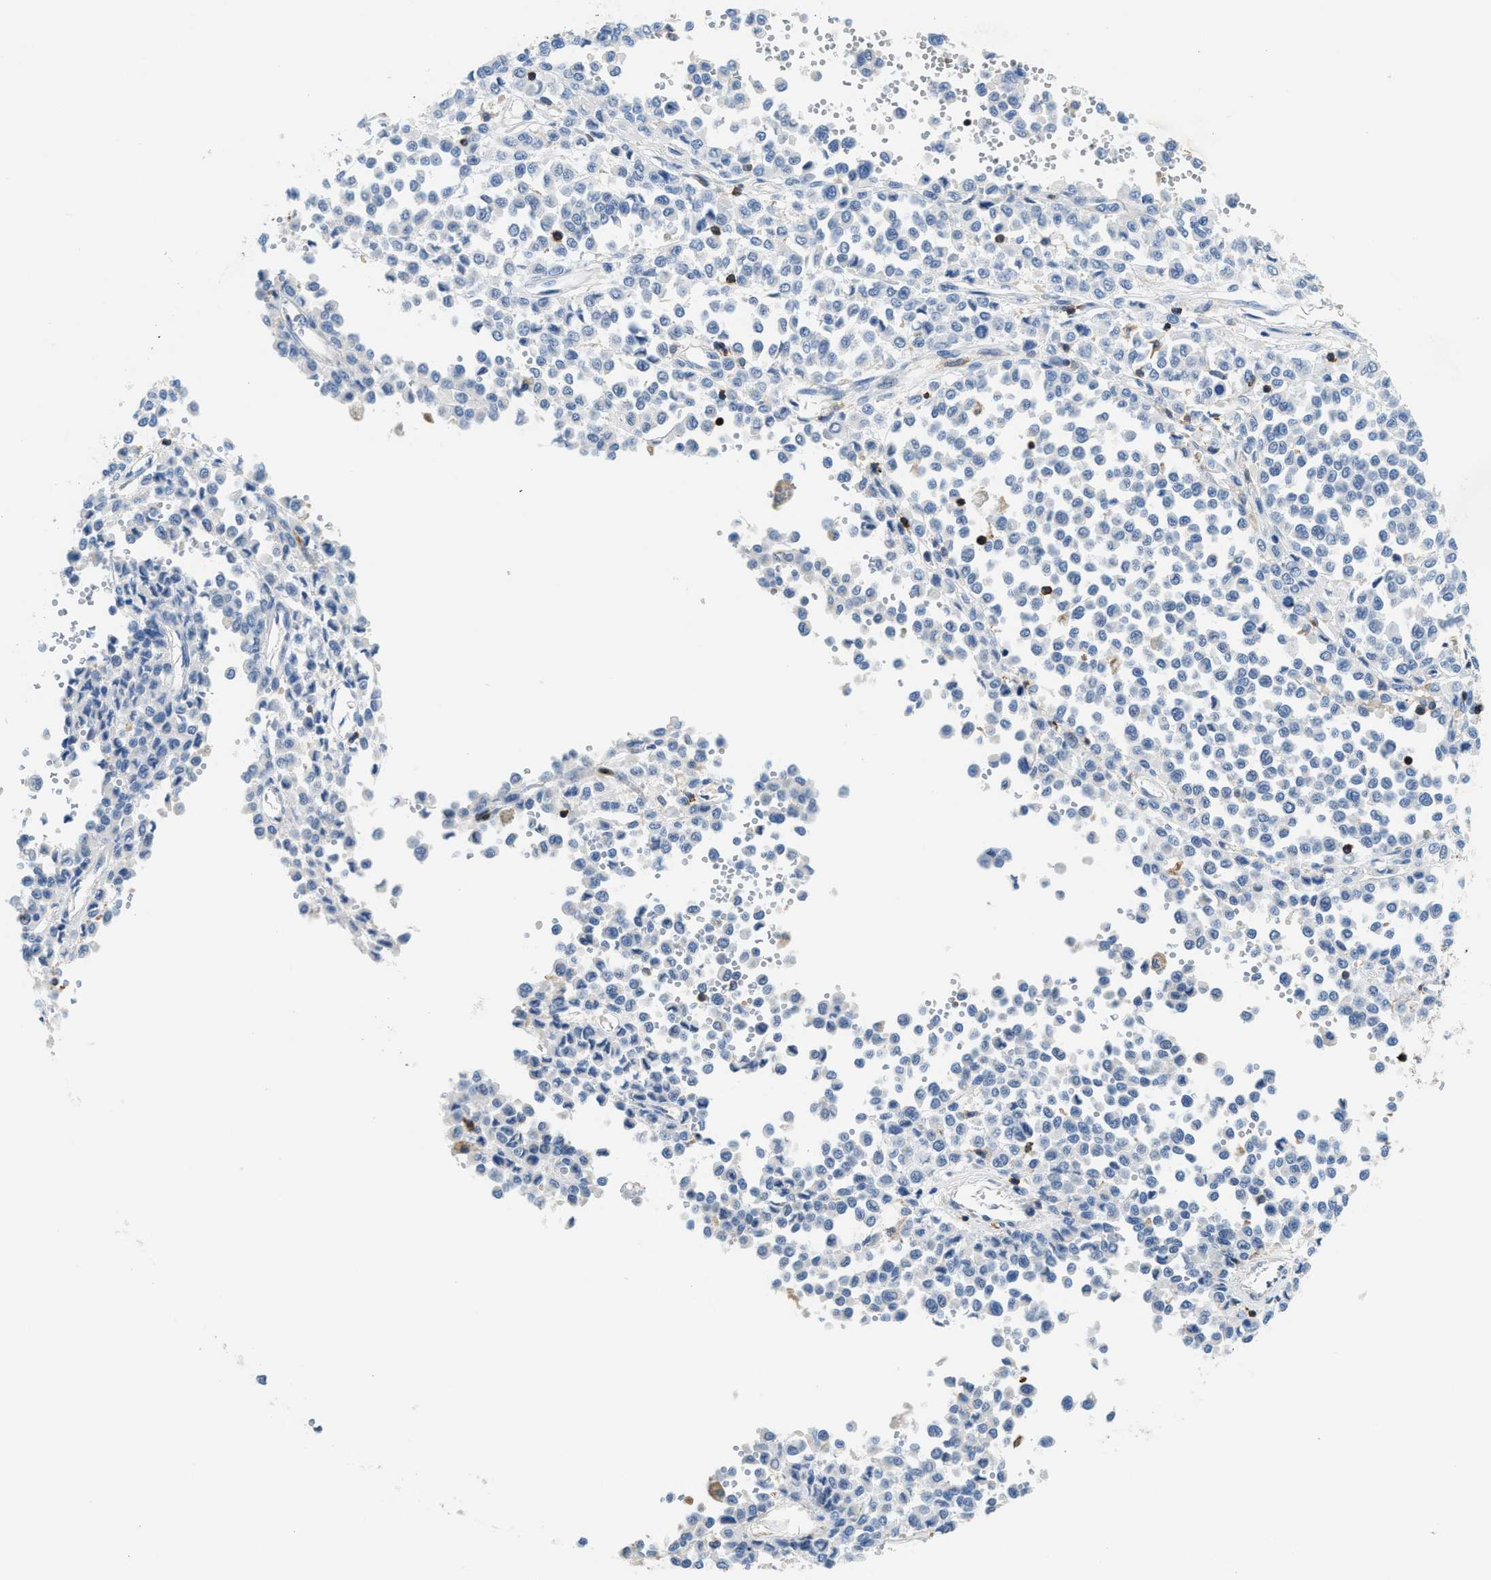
{"staining": {"intensity": "negative", "quantity": "none", "location": "none"}, "tissue": "melanoma", "cell_type": "Tumor cells", "image_type": "cancer", "snomed": [{"axis": "morphology", "description": "Malignant melanoma, Metastatic site"}, {"axis": "topography", "description": "Pancreas"}], "caption": "Immunohistochemical staining of melanoma demonstrates no significant expression in tumor cells.", "gene": "FAM151A", "patient": {"sex": "female", "age": 30}}